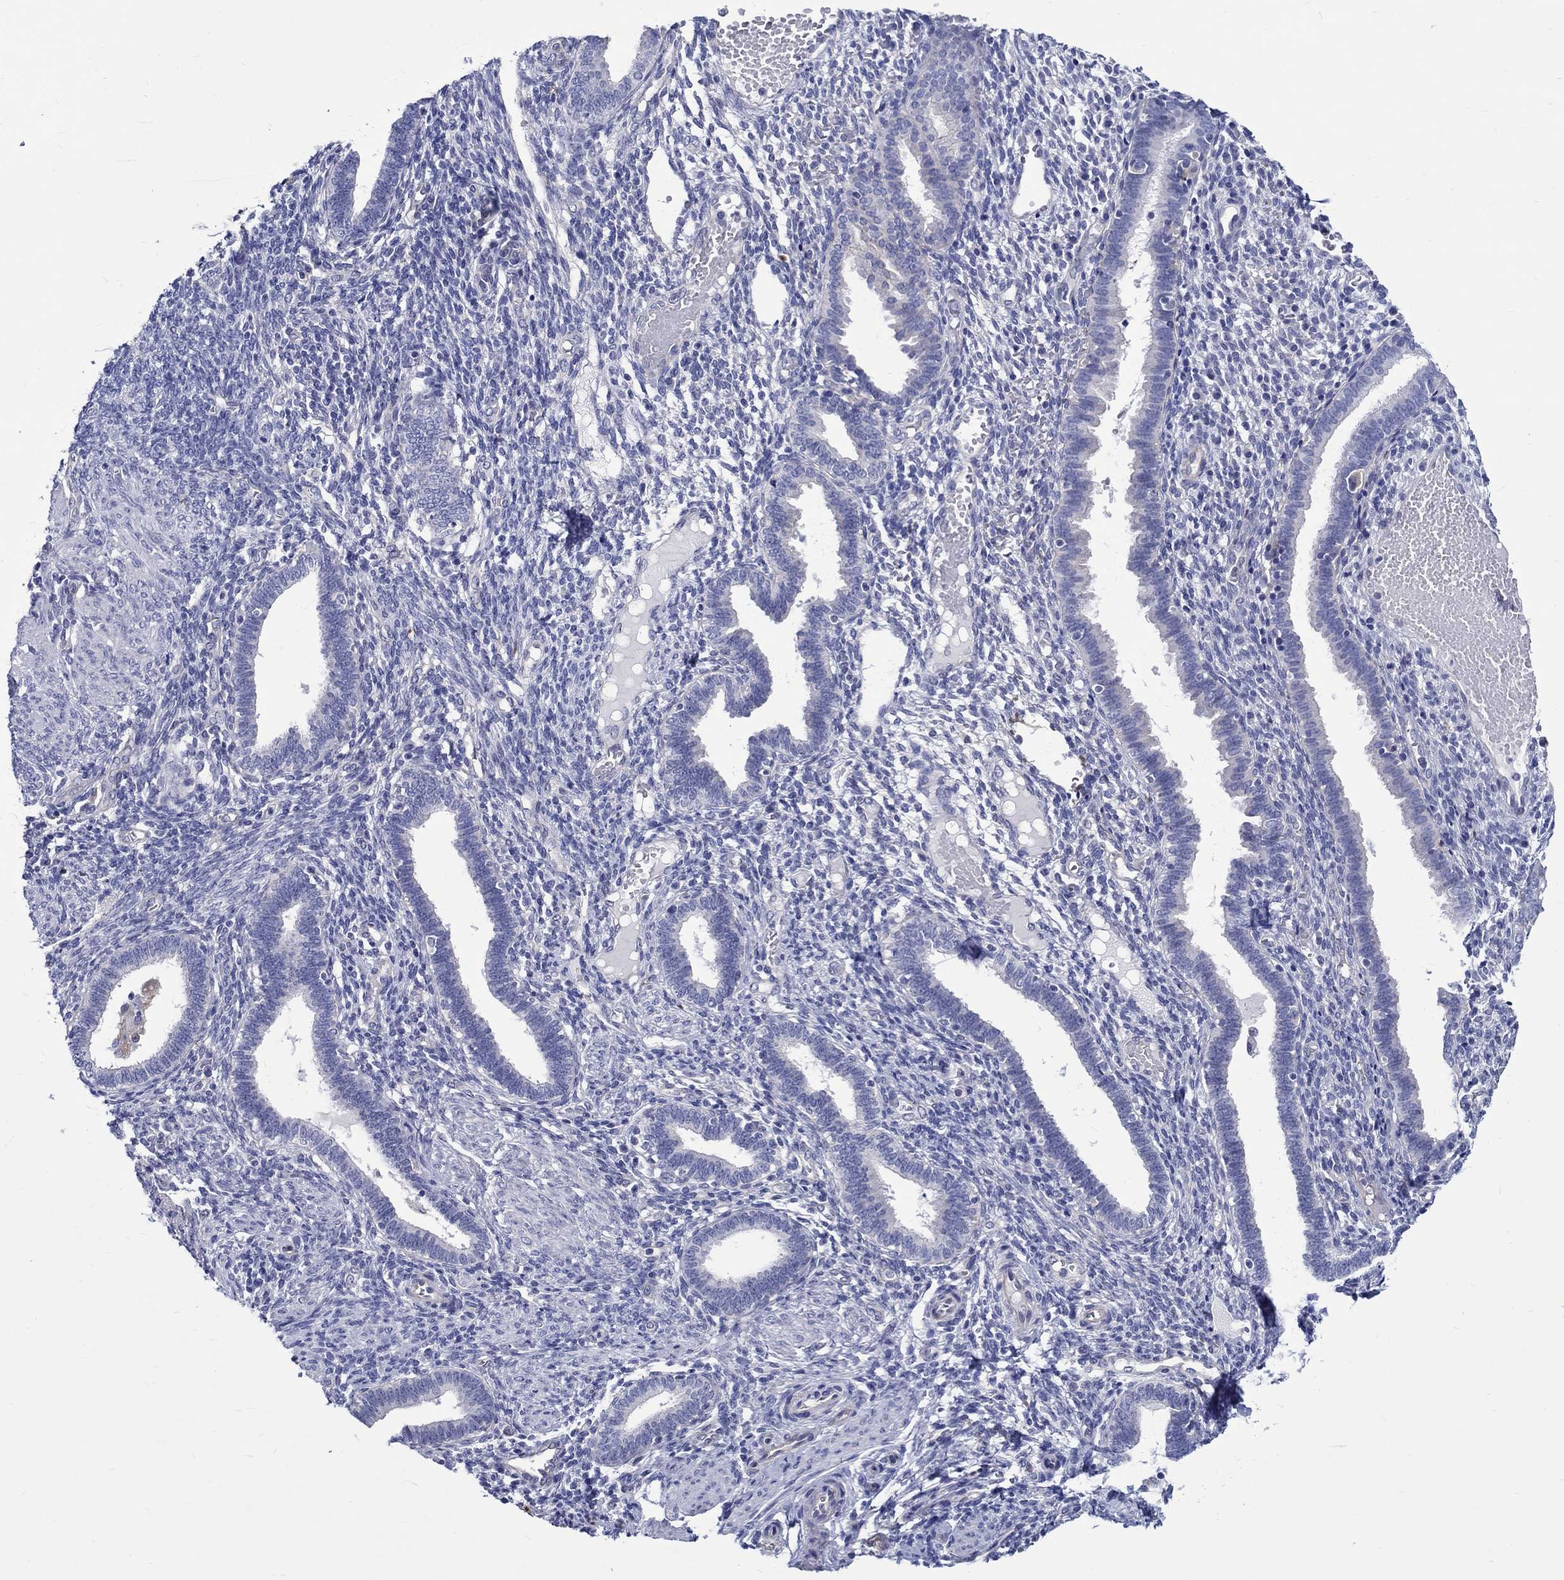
{"staining": {"intensity": "negative", "quantity": "none", "location": "none"}, "tissue": "endometrium", "cell_type": "Cells in endometrial stroma", "image_type": "normal", "snomed": [{"axis": "morphology", "description": "Normal tissue, NOS"}, {"axis": "topography", "description": "Endometrium"}], "caption": "DAB (3,3'-diaminobenzidine) immunohistochemical staining of benign endometrium shows no significant positivity in cells in endometrial stroma. (Brightfield microscopy of DAB (3,3'-diaminobenzidine) immunohistochemistry (IHC) at high magnification).", "gene": "SH2D7", "patient": {"sex": "female", "age": 42}}